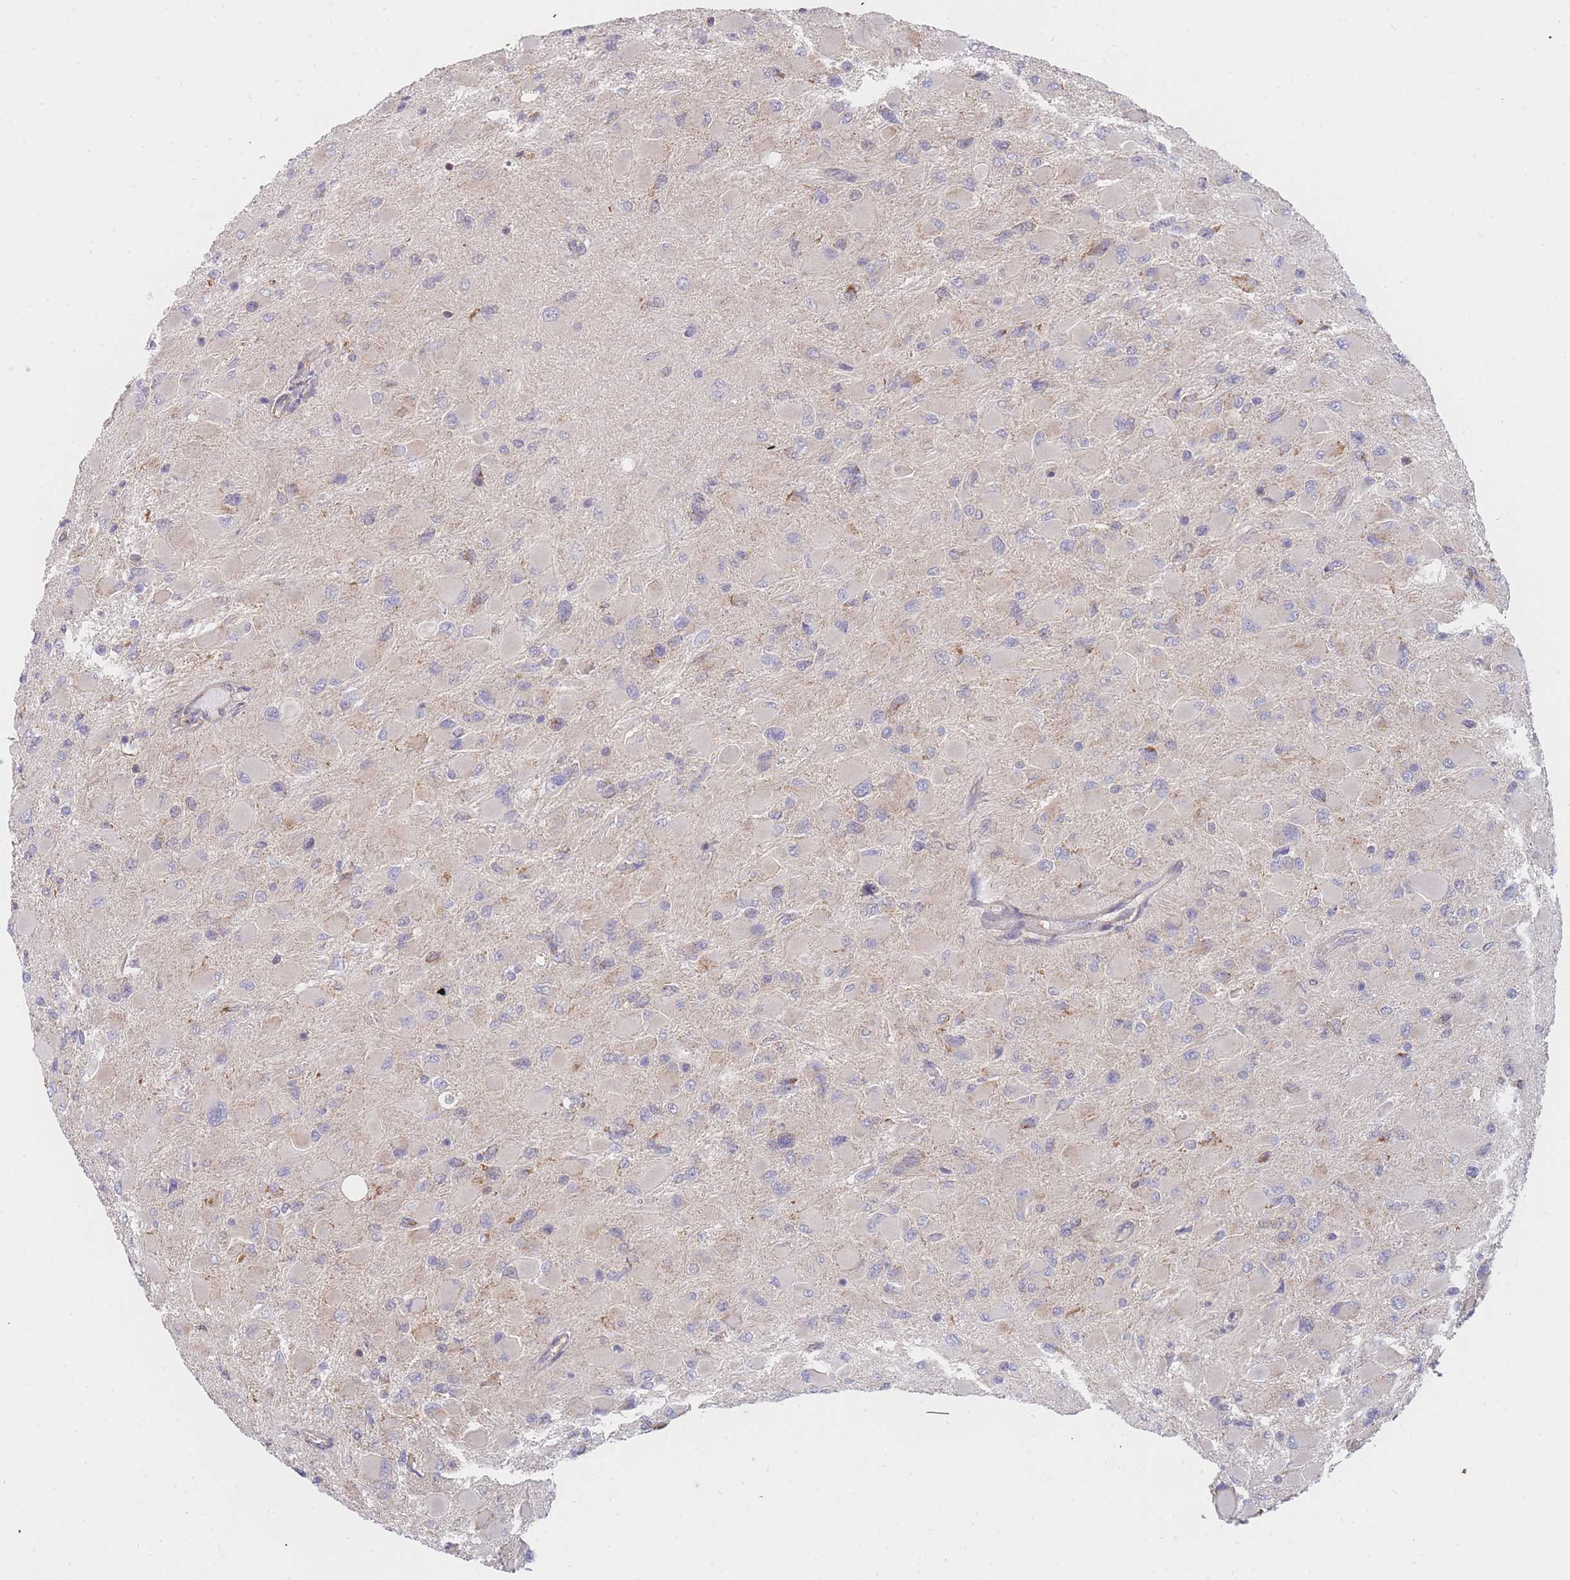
{"staining": {"intensity": "negative", "quantity": "none", "location": "none"}, "tissue": "glioma", "cell_type": "Tumor cells", "image_type": "cancer", "snomed": [{"axis": "morphology", "description": "Glioma, malignant, High grade"}, {"axis": "topography", "description": "Cerebral cortex"}], "caption": "An IHC photomicrograph of malignant high-grade glioma is shown. There is no staining in tumor cells of malignant high-grade glioma. (Immunohistochemistry, brightfield microscopy, high magnification).", "gene": "MRPS18B", "patient": {"sex": "female", "age": 36}}